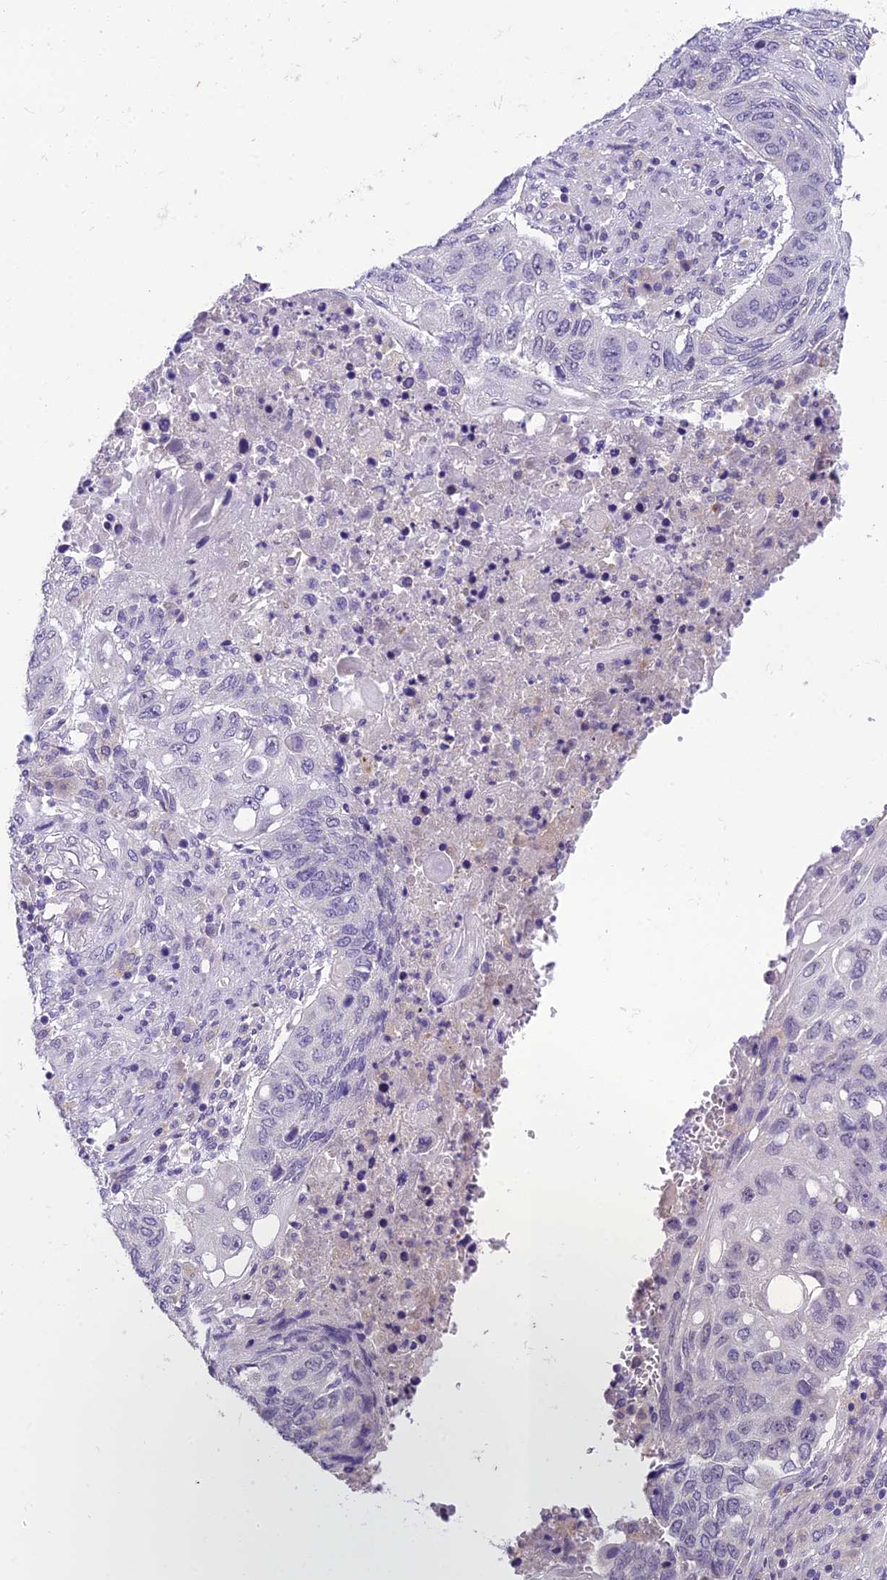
{"staining": {"intensity": "negative", "quantity": "none", "location": "none"}, "tissue": "lung cancer", "cell_type": "Tumor cells", "image_type": "cancer", "snomed": [{"axis": "morphology", "description": "Squamous cell carcinoma, NOS"}, {"axis": "topography", "description": "Lung"}], "caption": "Immunohistochemical staining of human lung squamous cell carcinoma demonstrates no significant staining in tumor cells.", "gene": "MIIP", "patient": {"sex": "female", "age": 63}}